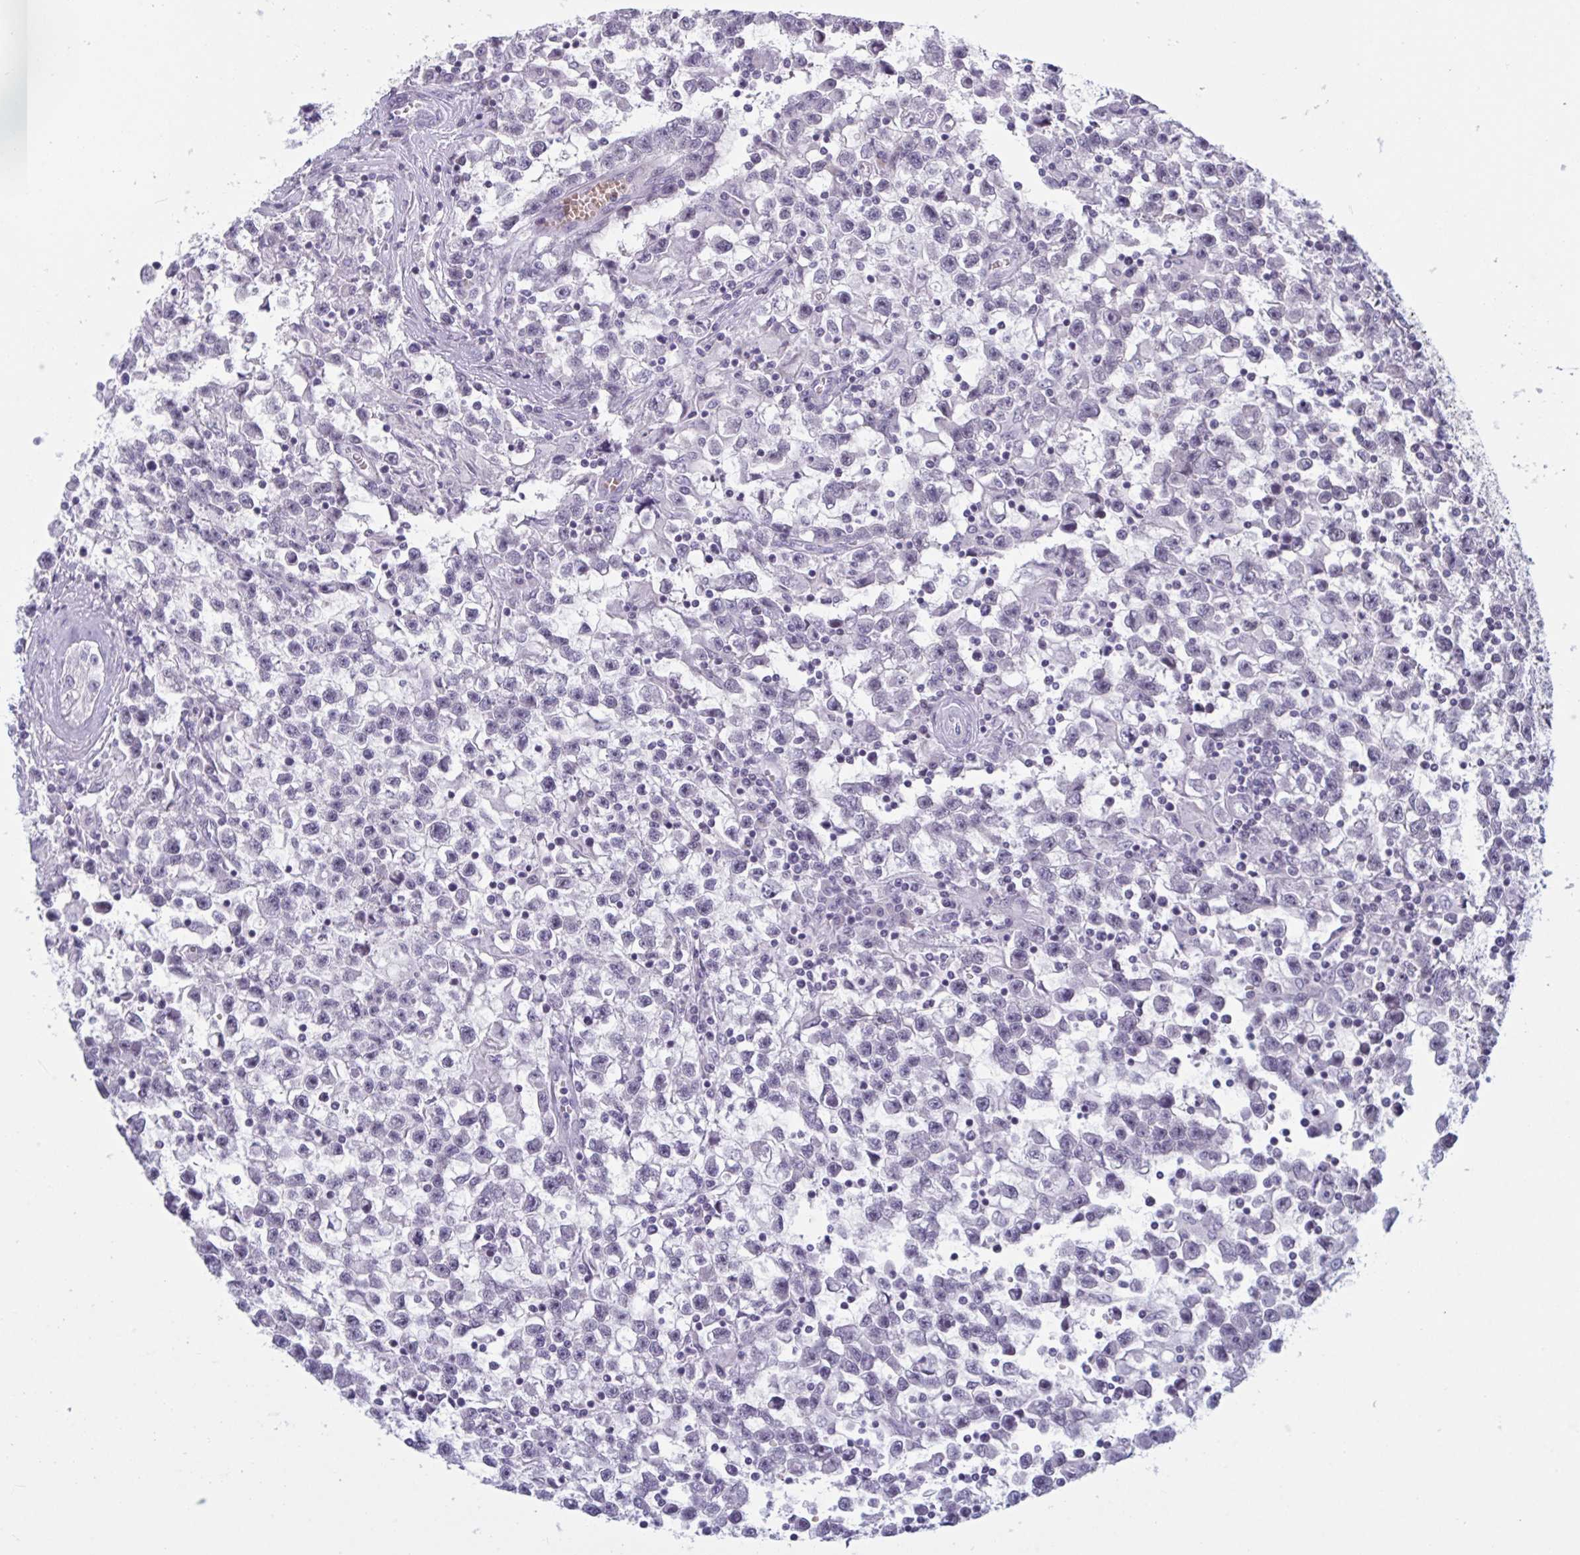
{"staining": {"intensity": "negative", "quantity": "none", "location": "none"}, "tissue": "testis cancer", "cell_type": "Tumor cells", "image_type": "cancer", "snomed": [{"axis": "morphology", "description": "Seminoma, NOS"}, {"axis": "topography", "description": "Testis"}], "caption": "Protein analysis of testis seminoma shows no significant expression in tumor cells.", "gene": "HSD11B2", "patient": {"sex": "male", "age": 31}}